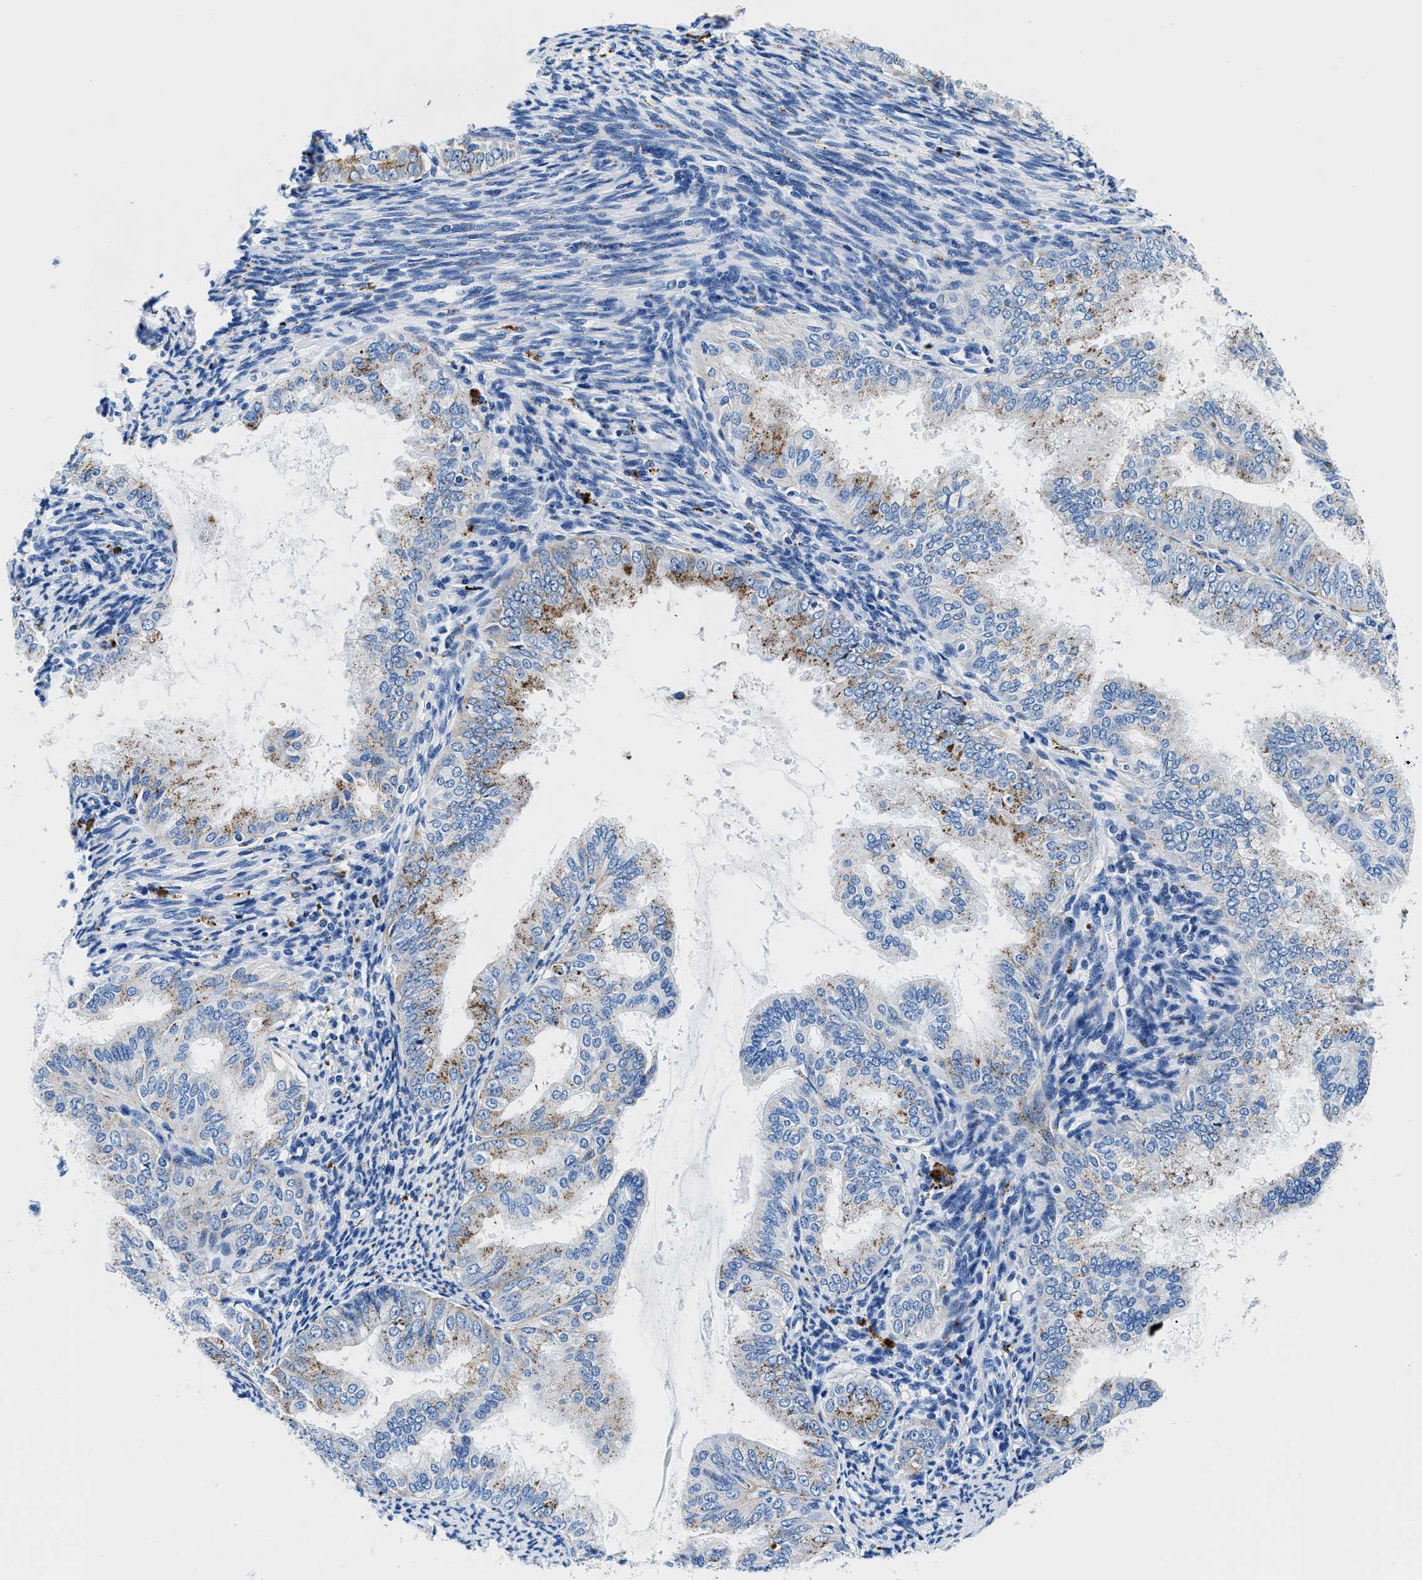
{"staining": {"intensity": "moderate", "quantity": "25%-75%", "location": "cytoplasmic/membranous"}, "tissue": "endometrial cancer", "cell_type": "Tumor cells", "image_type": "cancer", "snomed": [{"axis": "morphology", "description": "Adenocarcinoma, NOS"}, {"axis": "topography", "description": "Endometrium"}], "caption": "Immunohistochemical staining of endometrial adenocarcinoma reveals medium levels of moderate cytoplasmic/membranous positivity in approximately 25%-75% of tumor cells.", "gene": "OR14K1", "patient": {"sex": "female", "age": 63}}